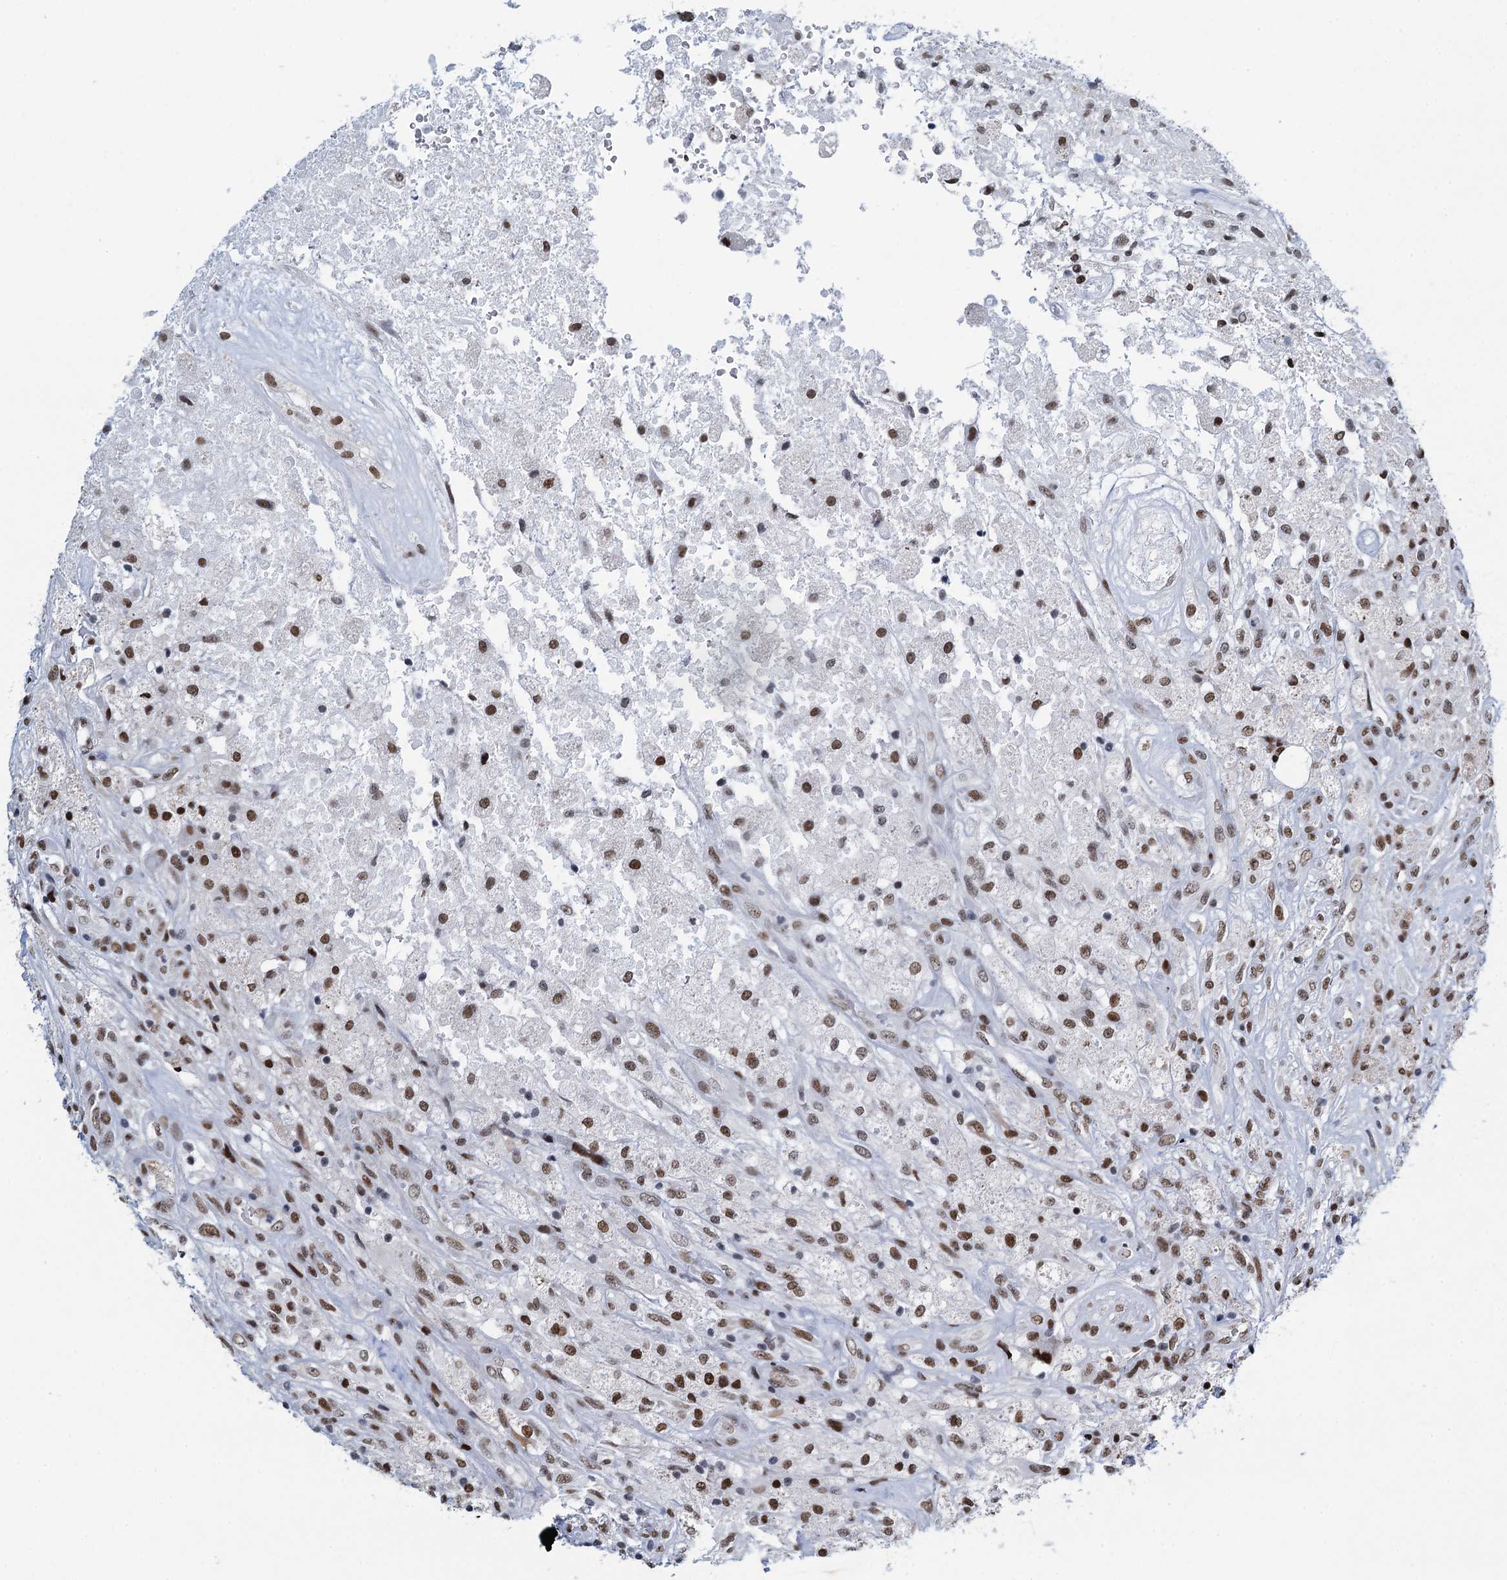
{"staining": {"intensity": "weak", "quantity": ">75%", "location": "nuclear"}, "tissue": "glioma", "cell_type": "Tumor cells", "image_type": "cancer", "snomed": [{"axis": "morphology", "description": "Glioma, malignant, High grade"}, {"axis": "topography", "description": "Brain"}], "caption": "Approximately >75% of tumor cells in human malignant high-grade glioma display weak nuclear protein staining as visualized by brown immunohistochemical staining.", "gene": "HNRNPUL2", "patient": {"sex": "male", "age": 56}}